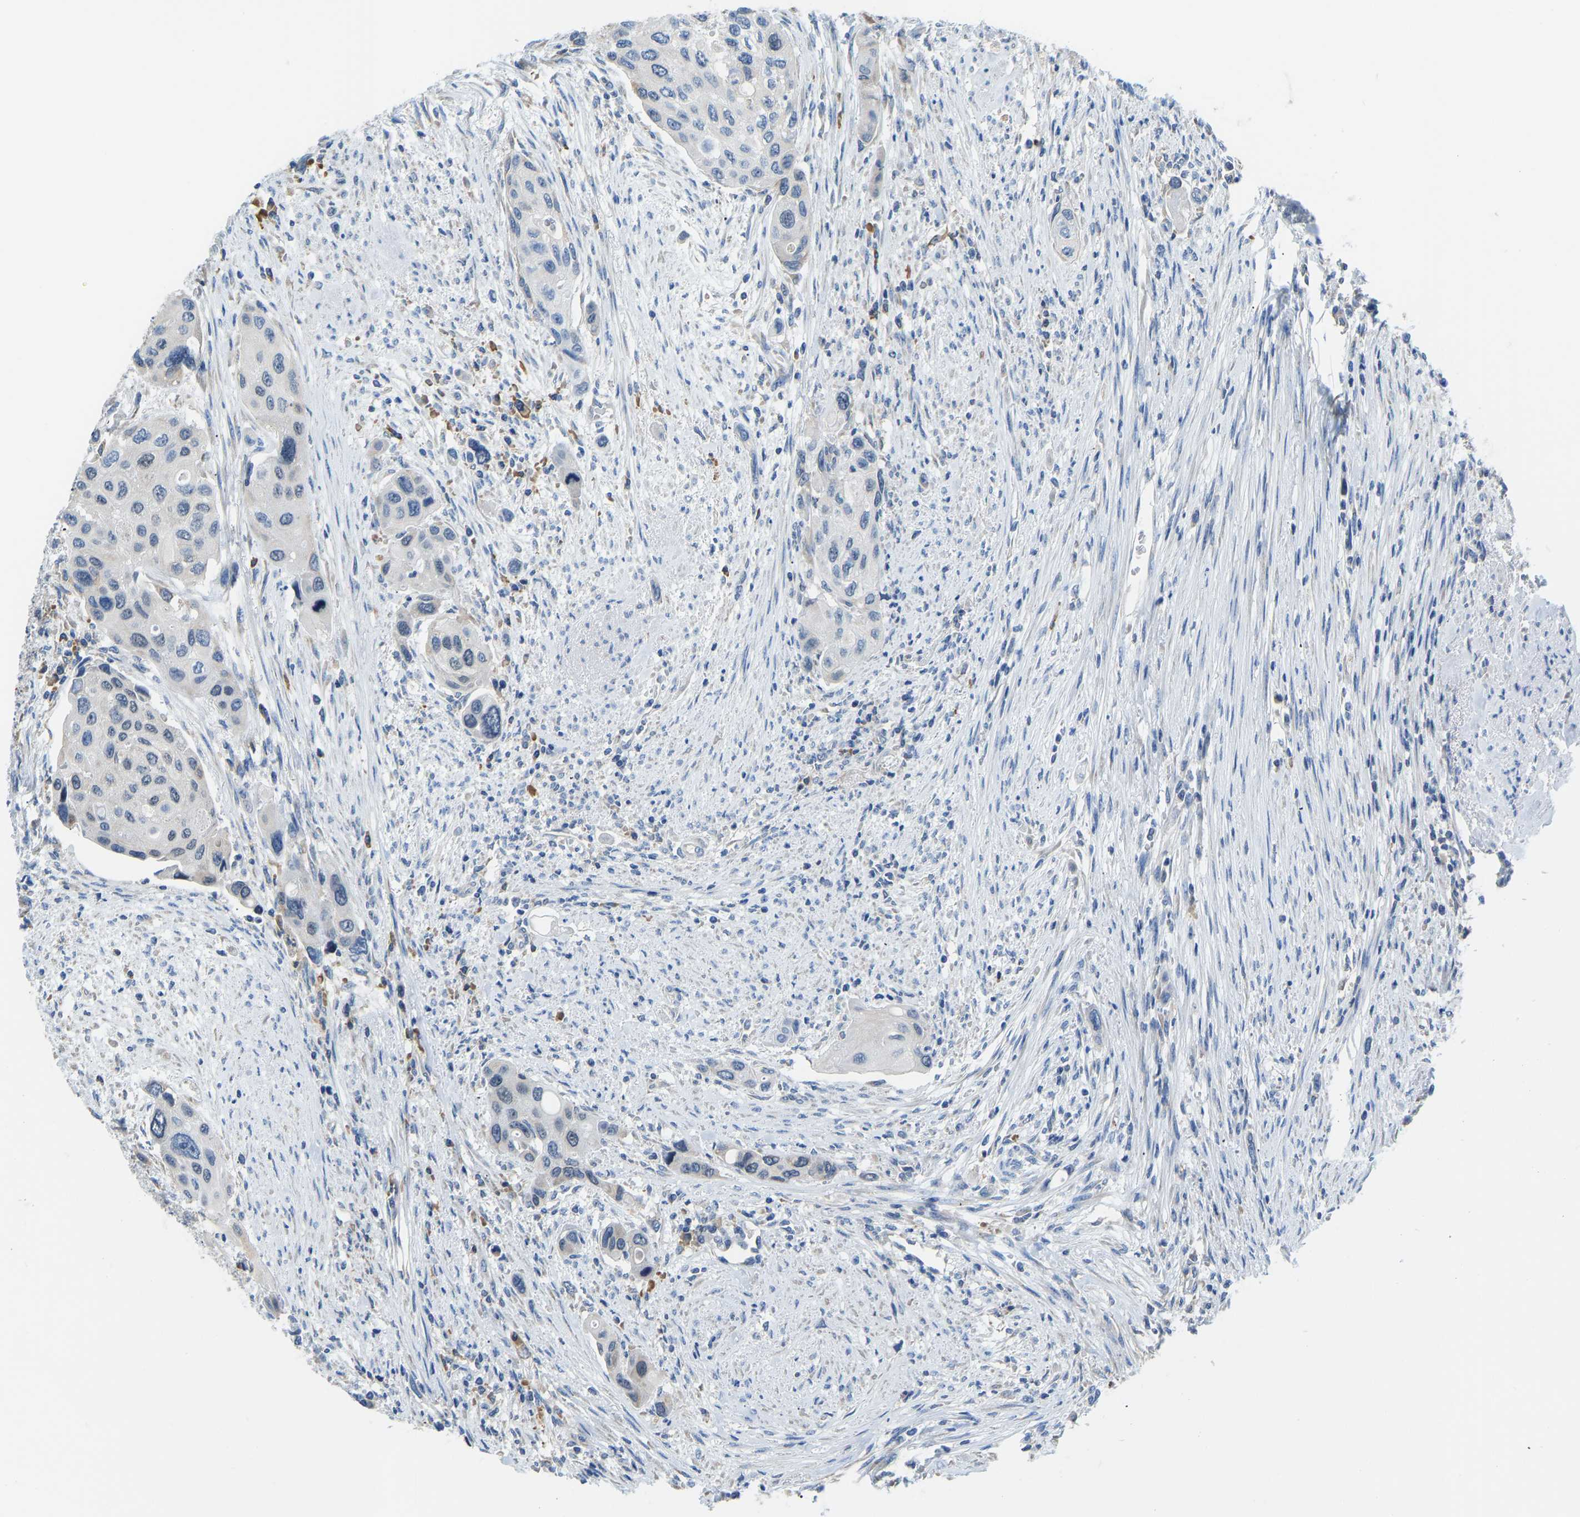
{"staining": {"intensity": "negative", "quantity": "none", "location": "none"}, "tissue": "urothelial cancer", "cell_type": "Tumor cells", "image_type": "cancer", "snomed": [{"axis": "morphology", "description": "Urothelial carcinoma, High grade"}, {"axis": "topography", "description": "Urinary bladder"}], "caption": "Urothelial cancer was stained to show a protein in brown. There is no significant expression in tumor cells. Nuclei are stained in blue.", "gene": "VRK1", "patient": {"sex": "female", "age": 56}}